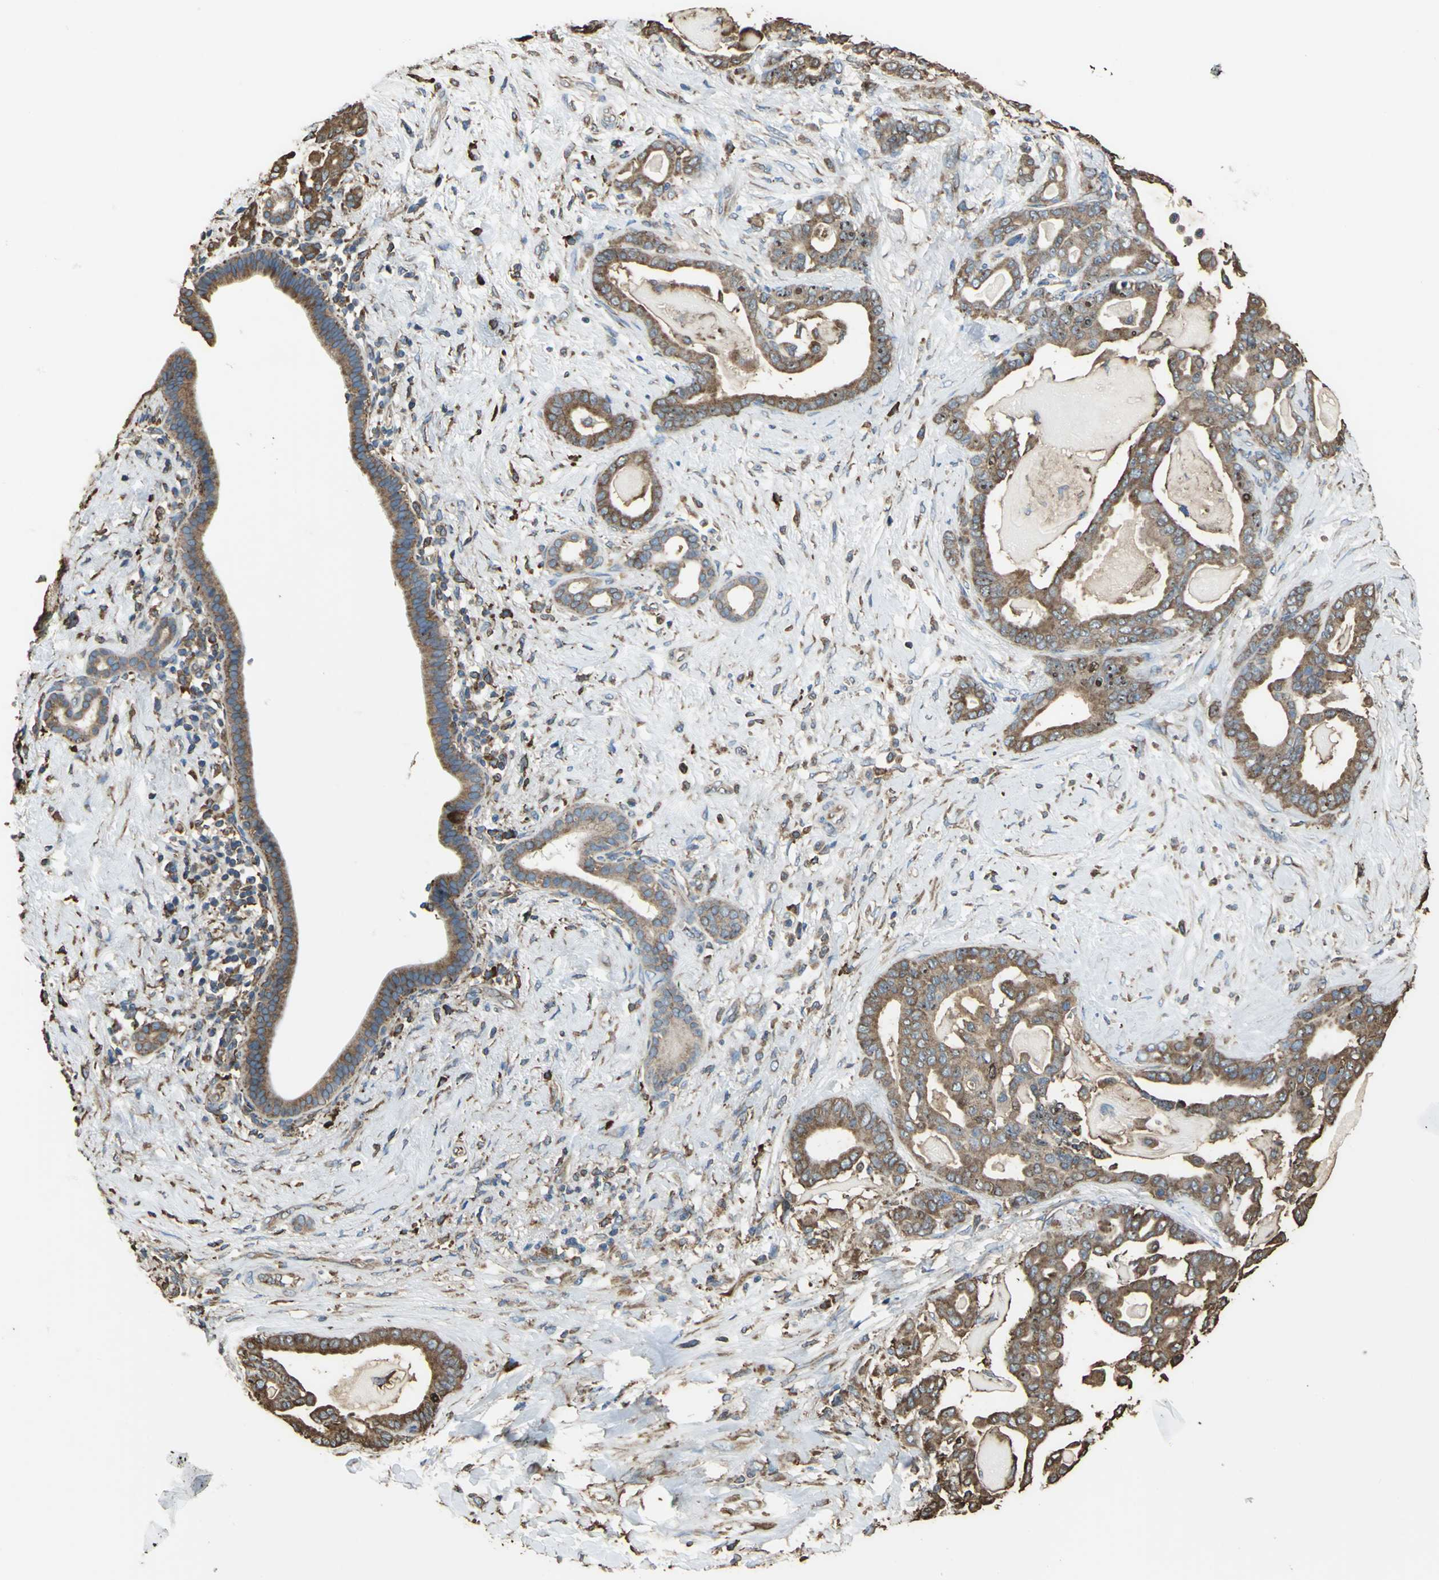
{"staining": {"intensity": "strong", "quantity": ">75%", "location": "cytoplasmic/membranous,nuclear"}, "tissue": "pancreatic cancer", "cell_type": "Tumor cells", "image_type": "cancer", "snomed": [{"axis": "morphology", "description": "Adenocarcinoma, NOS"}, {"axis": "topography", "description": "Pancreas"}], "caption": "The immunohistochemical stain highlights strong cytoplasmic/membranous and nuclear expression in tumor cells of adenocarcinoma (pancreatic) tissue.", "gene": "GPANK1", "patient": {"sex": "male", "age": 63}}